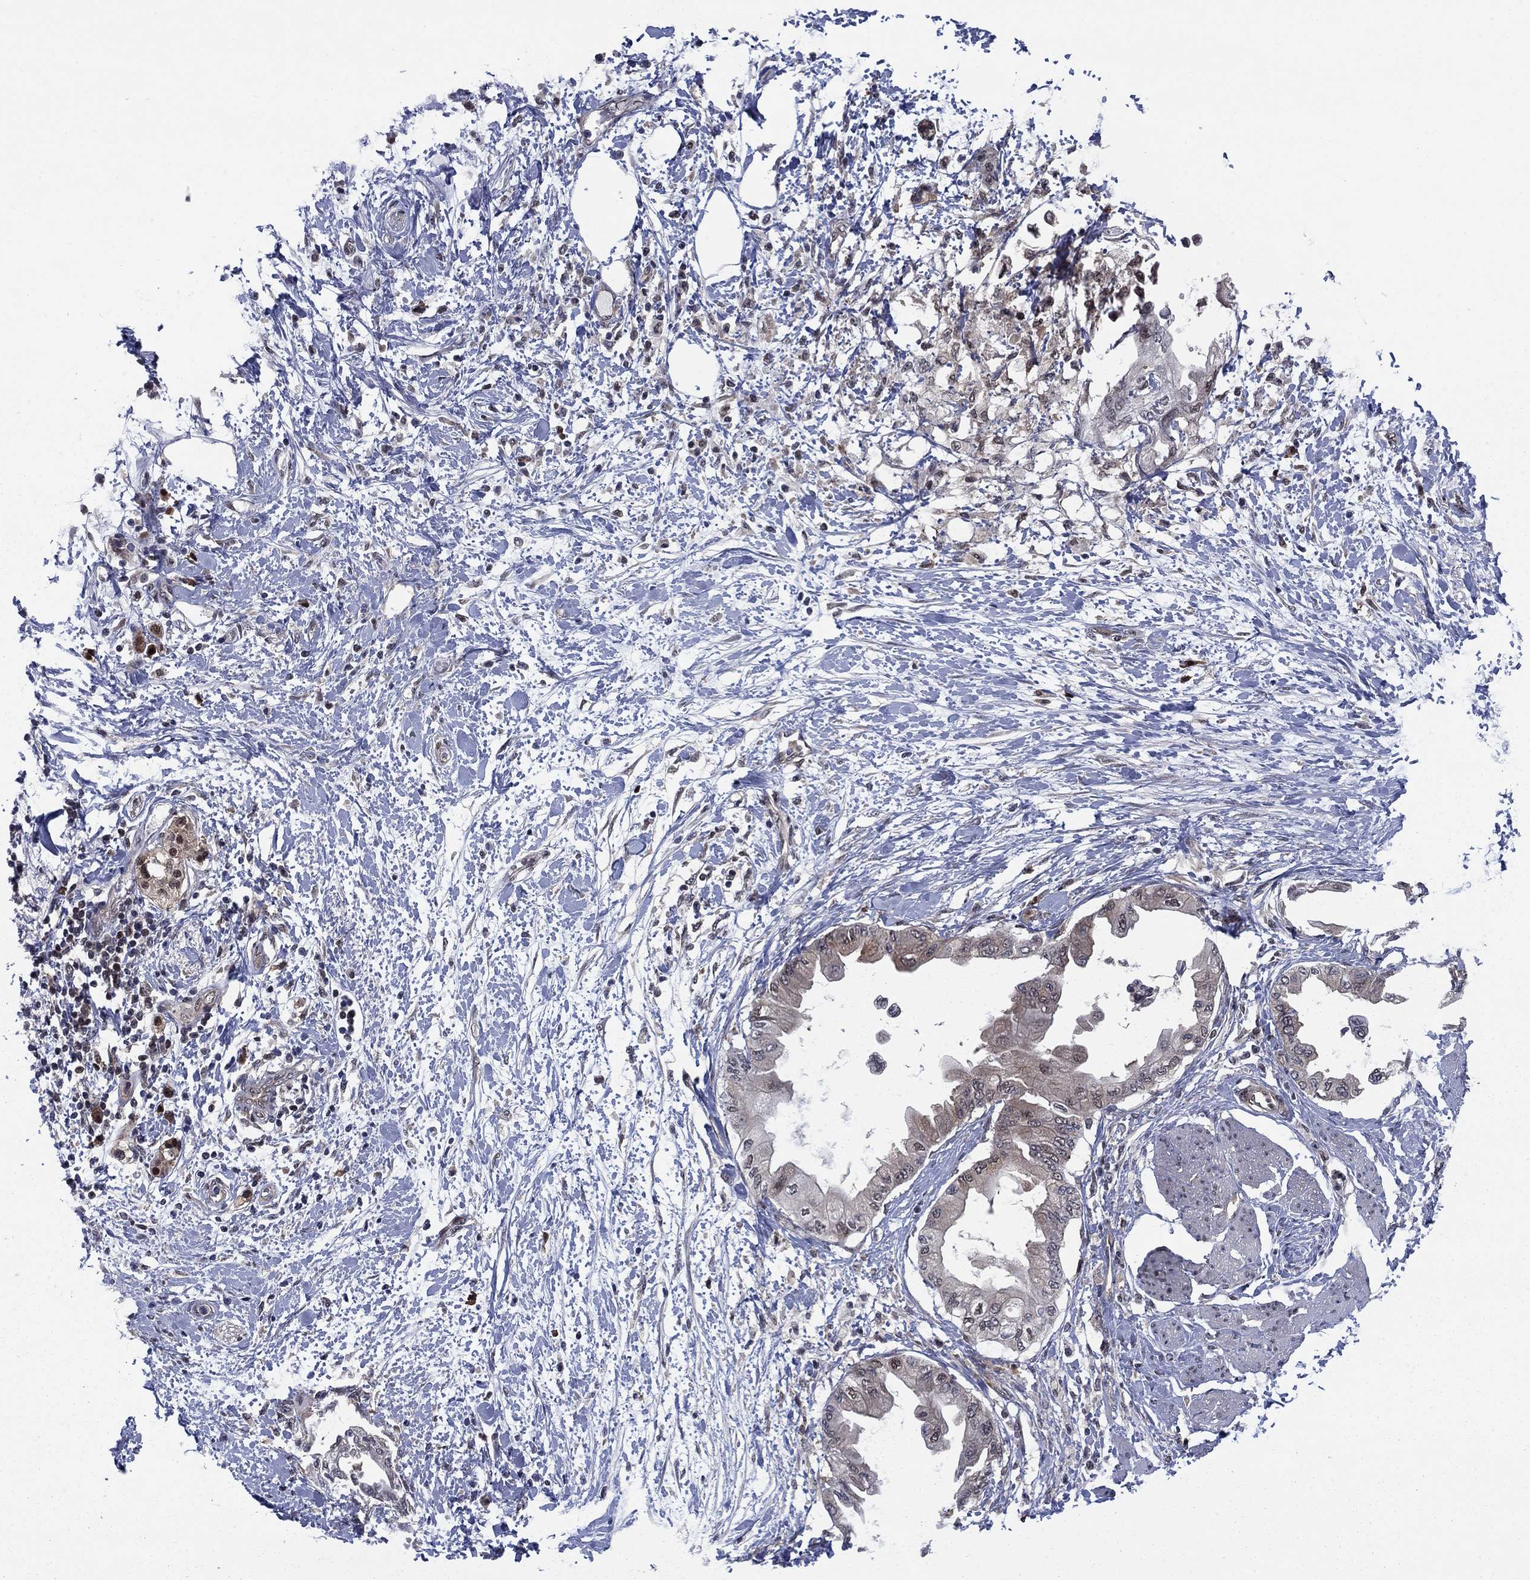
{"staining": {"intensity": "negative", "quantity": "none", "location": "none"}, "tissue": "pancreatic cancer", "cell_type": "Tumor cells", "image_type": "cancer", "snomed": [{"axis": "morphology", "description": "Normal tissue, NOS"}, {"axis": "morphology", "description": "Adenocarcinoma, NOS"}, {"axis": "topography", "description": "Pancreas"}, {"axis": "topography", "description": "Duodenum"}], "caption": "The IHC photomicrograph has no significant positivity in tumor cells of adenocarcinoma (pancreatic) tissue.", "gene": "FKBP4", "patient": {"sex": "female", "age": 60}}